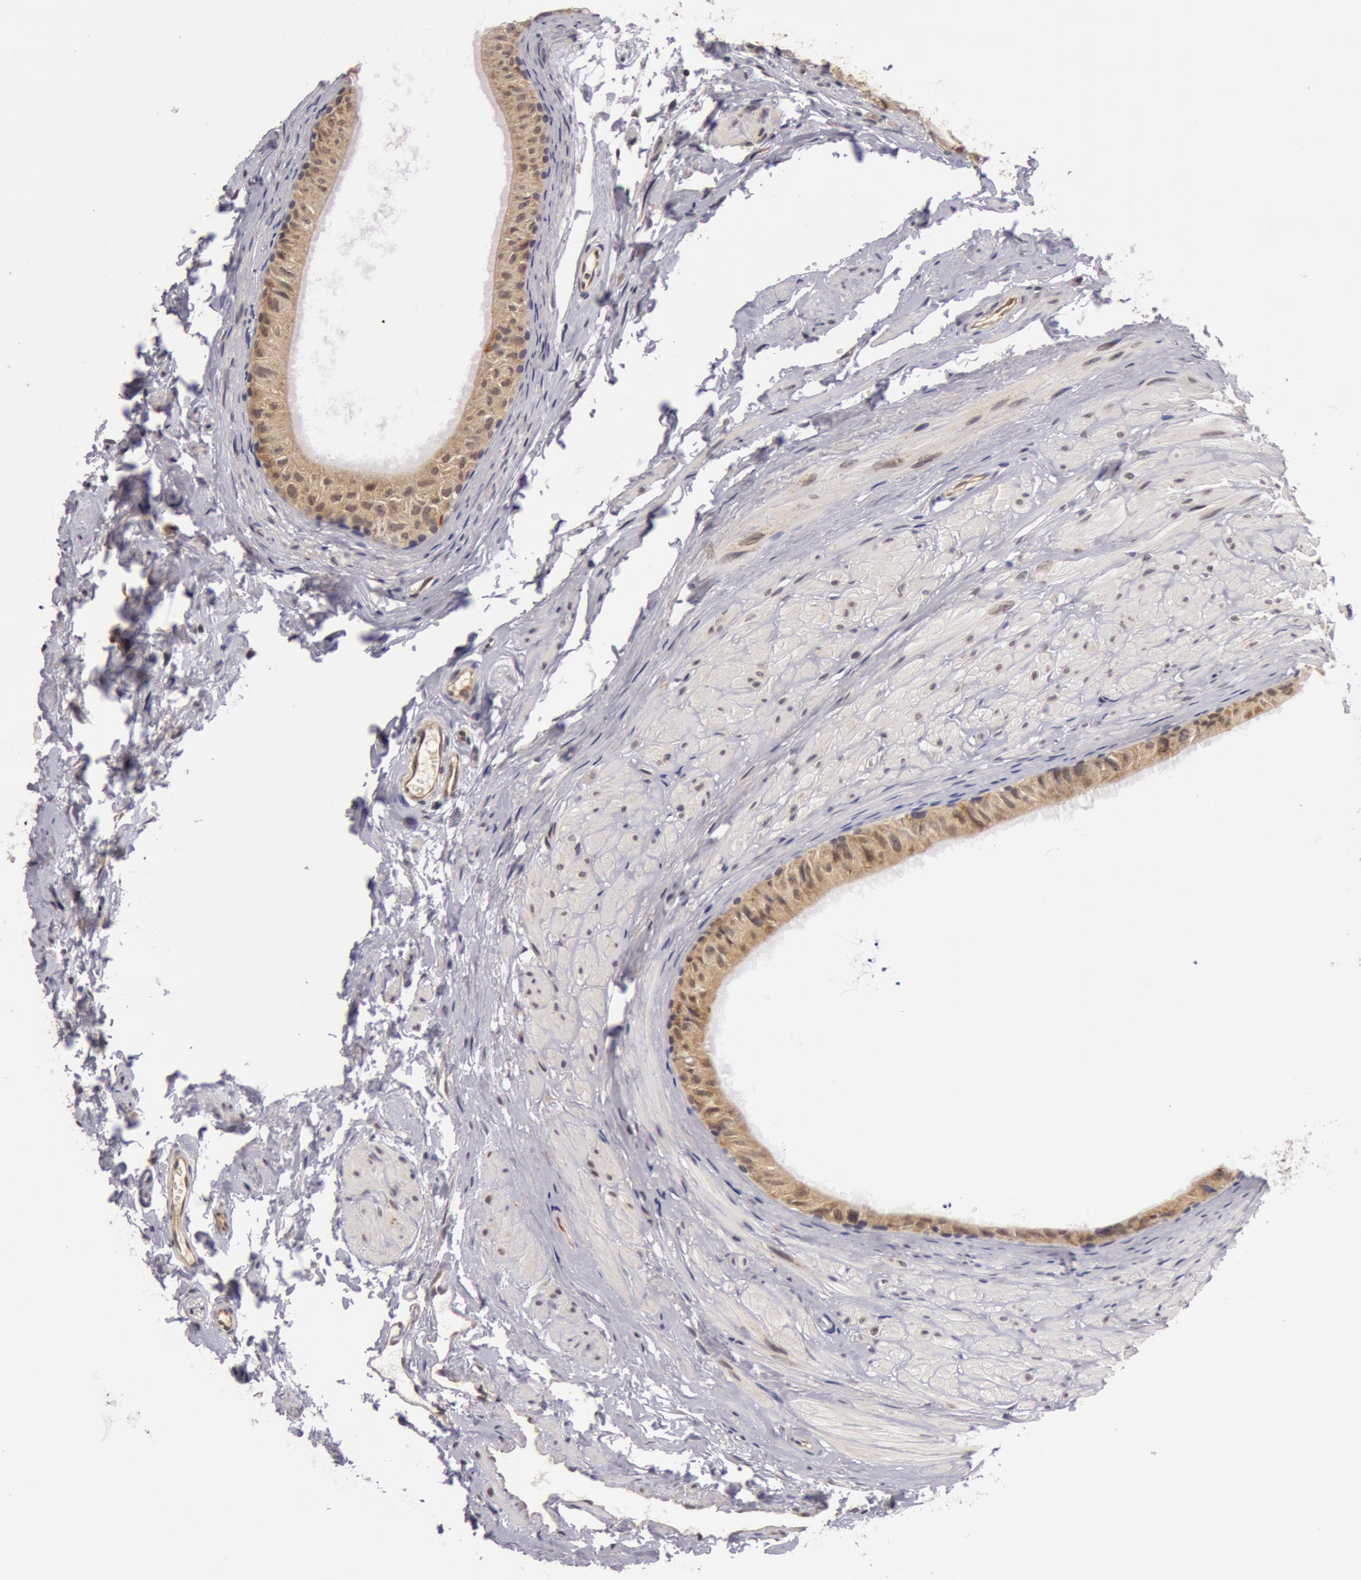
{"staining": {"intensity": "moderate", "quantity": ">75%", "location": "cytoplasmic/membranous"}, "tissue": "epididymis", "cell_type": "Glandular cells", "image_type": "normal", "snomed": [{"axis": "morphology", "description": "Normal tissue, NOS"}, {"axis": "topography", "description": "Epididymis"}], "caption": "Protein staining by immunohistochemistry reveals moderate cytoplasmic/membranous staining in approximately >75% of glandular cells in benign epididymis.", "gene": "SYTL4", "patient": {"sex": "male", "age": 77}}